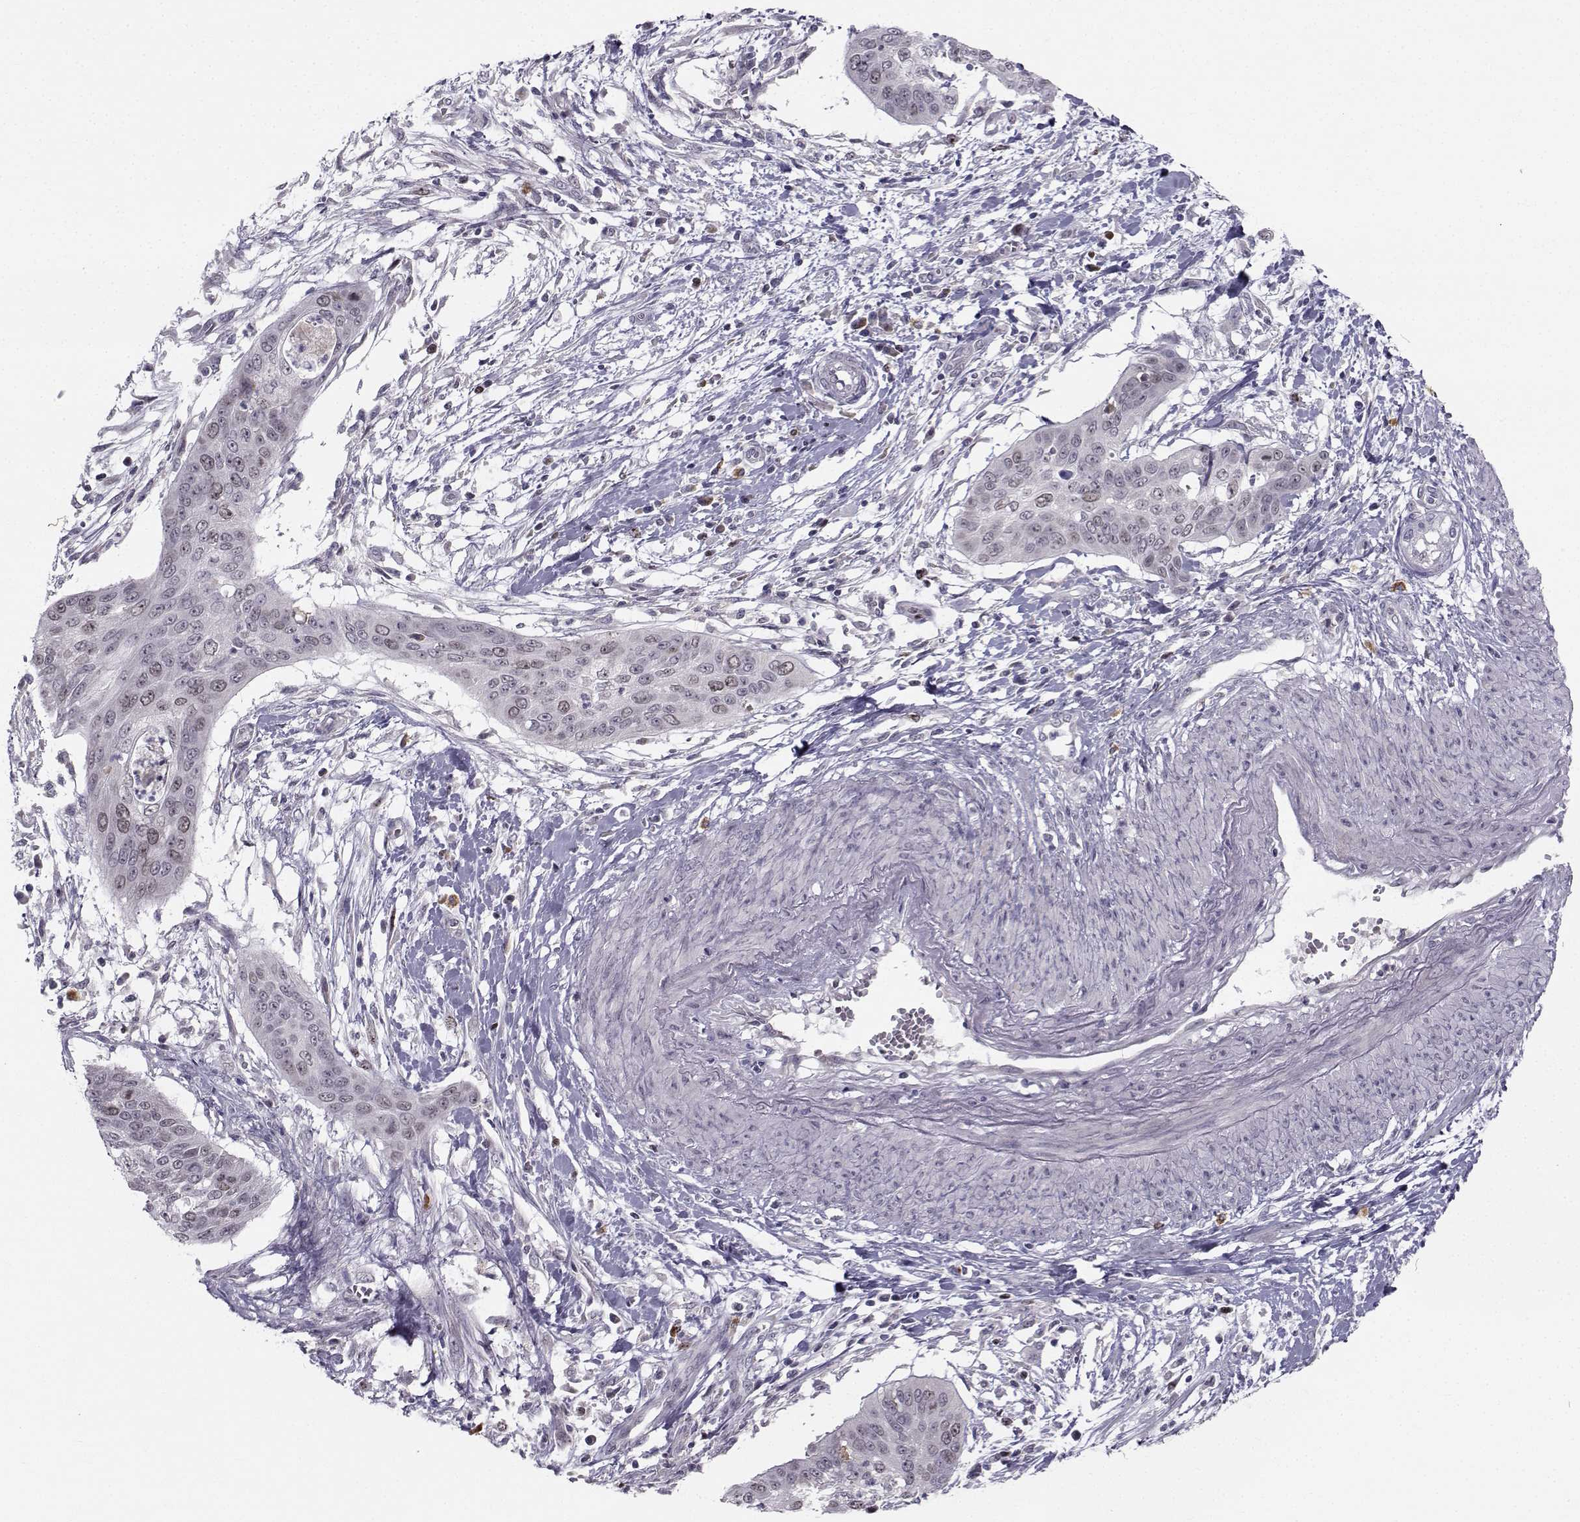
{"staining": {"intensity": "negative", "quantity": "none", "location": "none"}, "tissue": "cervical cancer", "cell_type": "Tumor cells", "image_type": "cancer", "snomed": [{"axis": "morphology", "description": "Squamous cell carcinoma, NOS"}, {"axis": "topography", "description": "Cervix"}], "caption": "An immunohistochemistry (IHC) micrograph of cervical cancer (squamous cell carcinoma) is shown. There is no staining in tumor cells of cervical cancer (squamous cell carcinoma). (DAB (3,3'-diaminobenzidine) immunohistochemistry visualized using brightfield microscopy, high magnification).", "gene": "LRP8", "patient": {"sex": "female", "age": 39}}